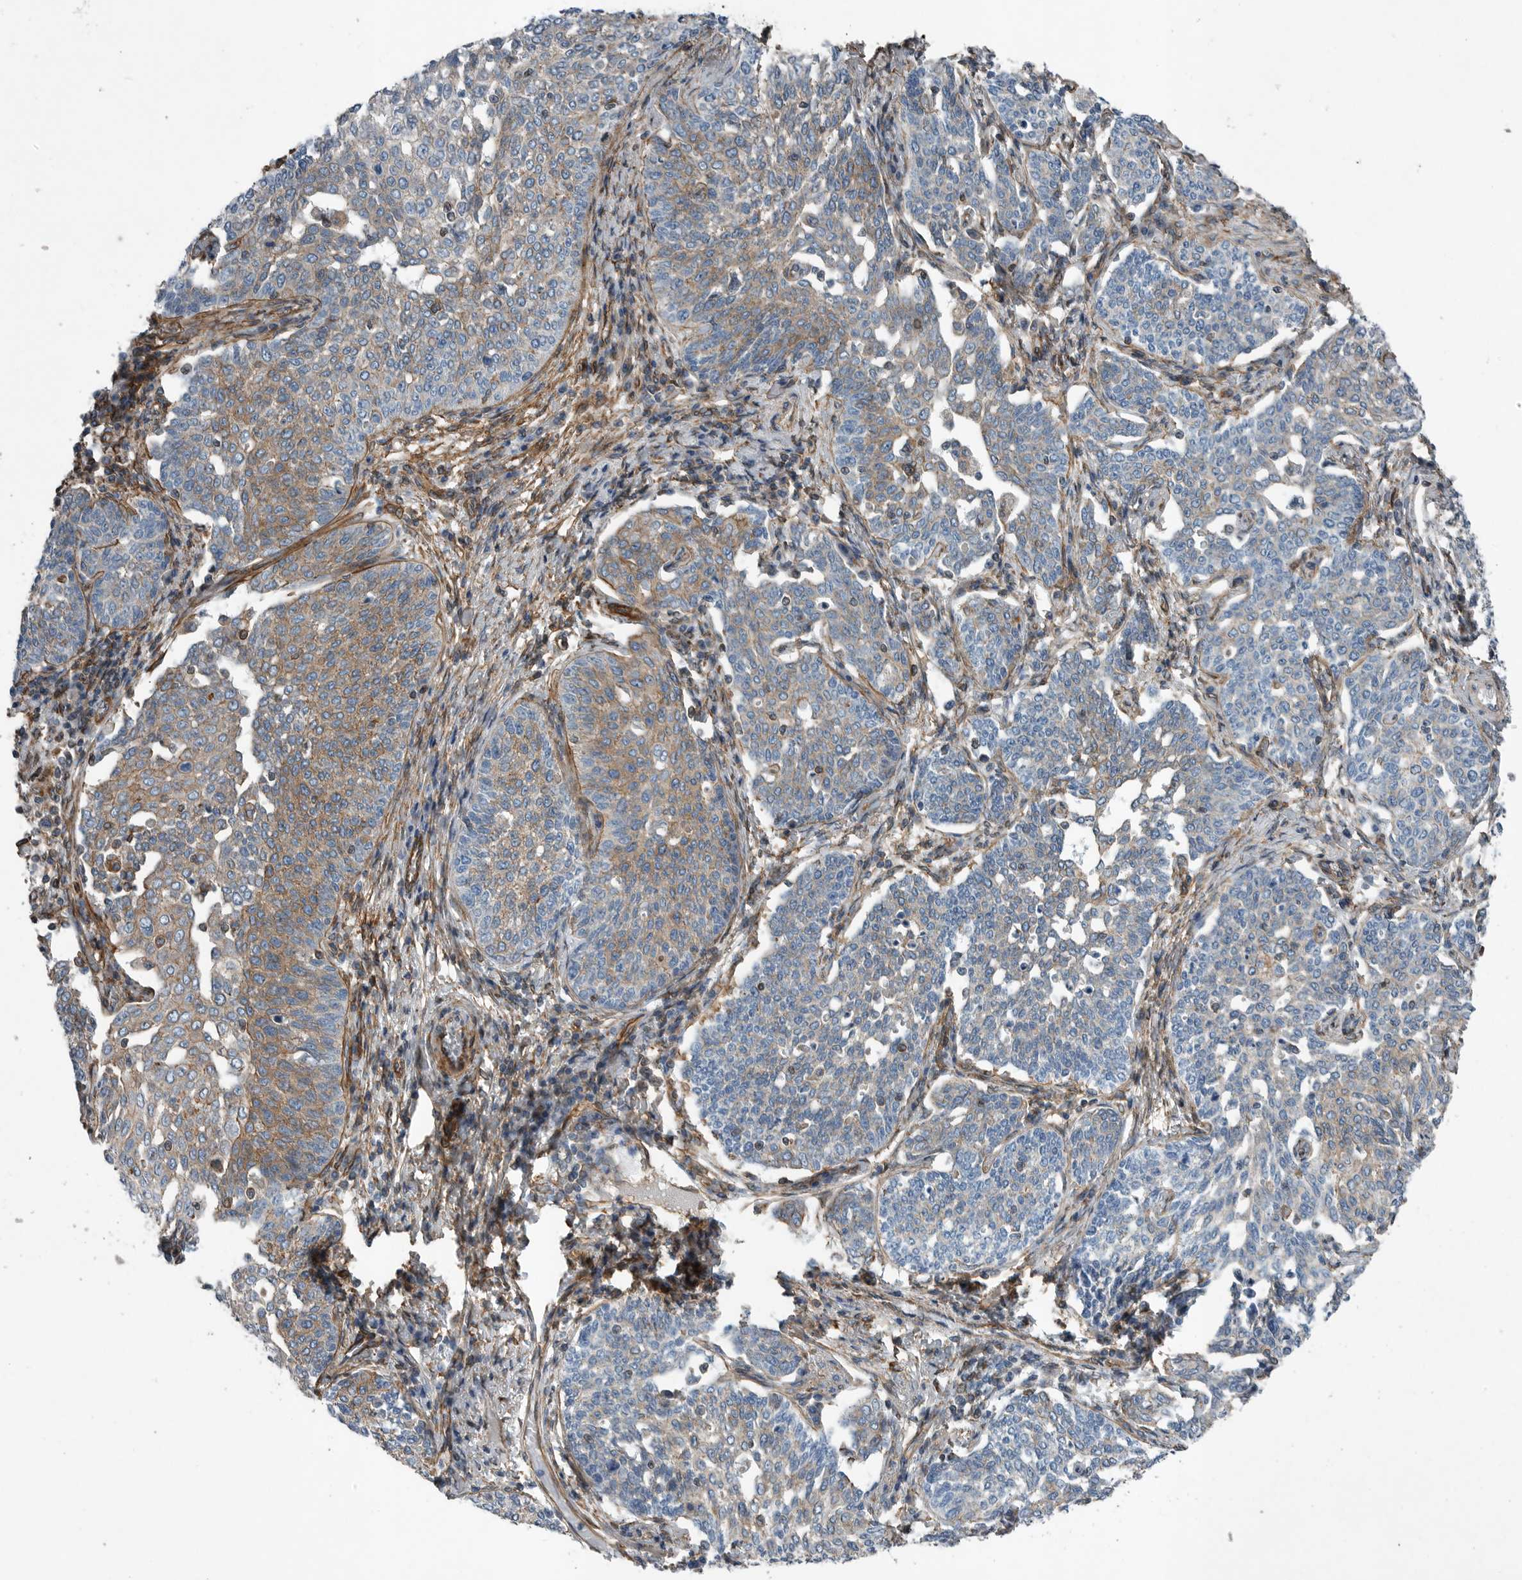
{"staining": {"intensity": "moderate", "quantity": "<25%", "location": "cytoplasmic/membranous"}, "tissue": "cervical cancer", "cell_type": "Tumor cells", "image_type": "cancer", "snomed": [{"axis": "morphology", "description": "Squamous cell carcinoma, NOS"}, {"axis": "topography", "description": "Cervix"}], "caption": "Immunohistochemistry image of neoplastic tissue: human cervical squamous cell carcinoma stained using immunohistochemistry (IHC) shows low levels of moderate protein expression localized specifically in the cytoplasmic/membranous of tumor cells, appearing as a cytoplasmic/membranous brown color.", "gene": "PLEC", "patient": {"sex": "female", "age": 34}}